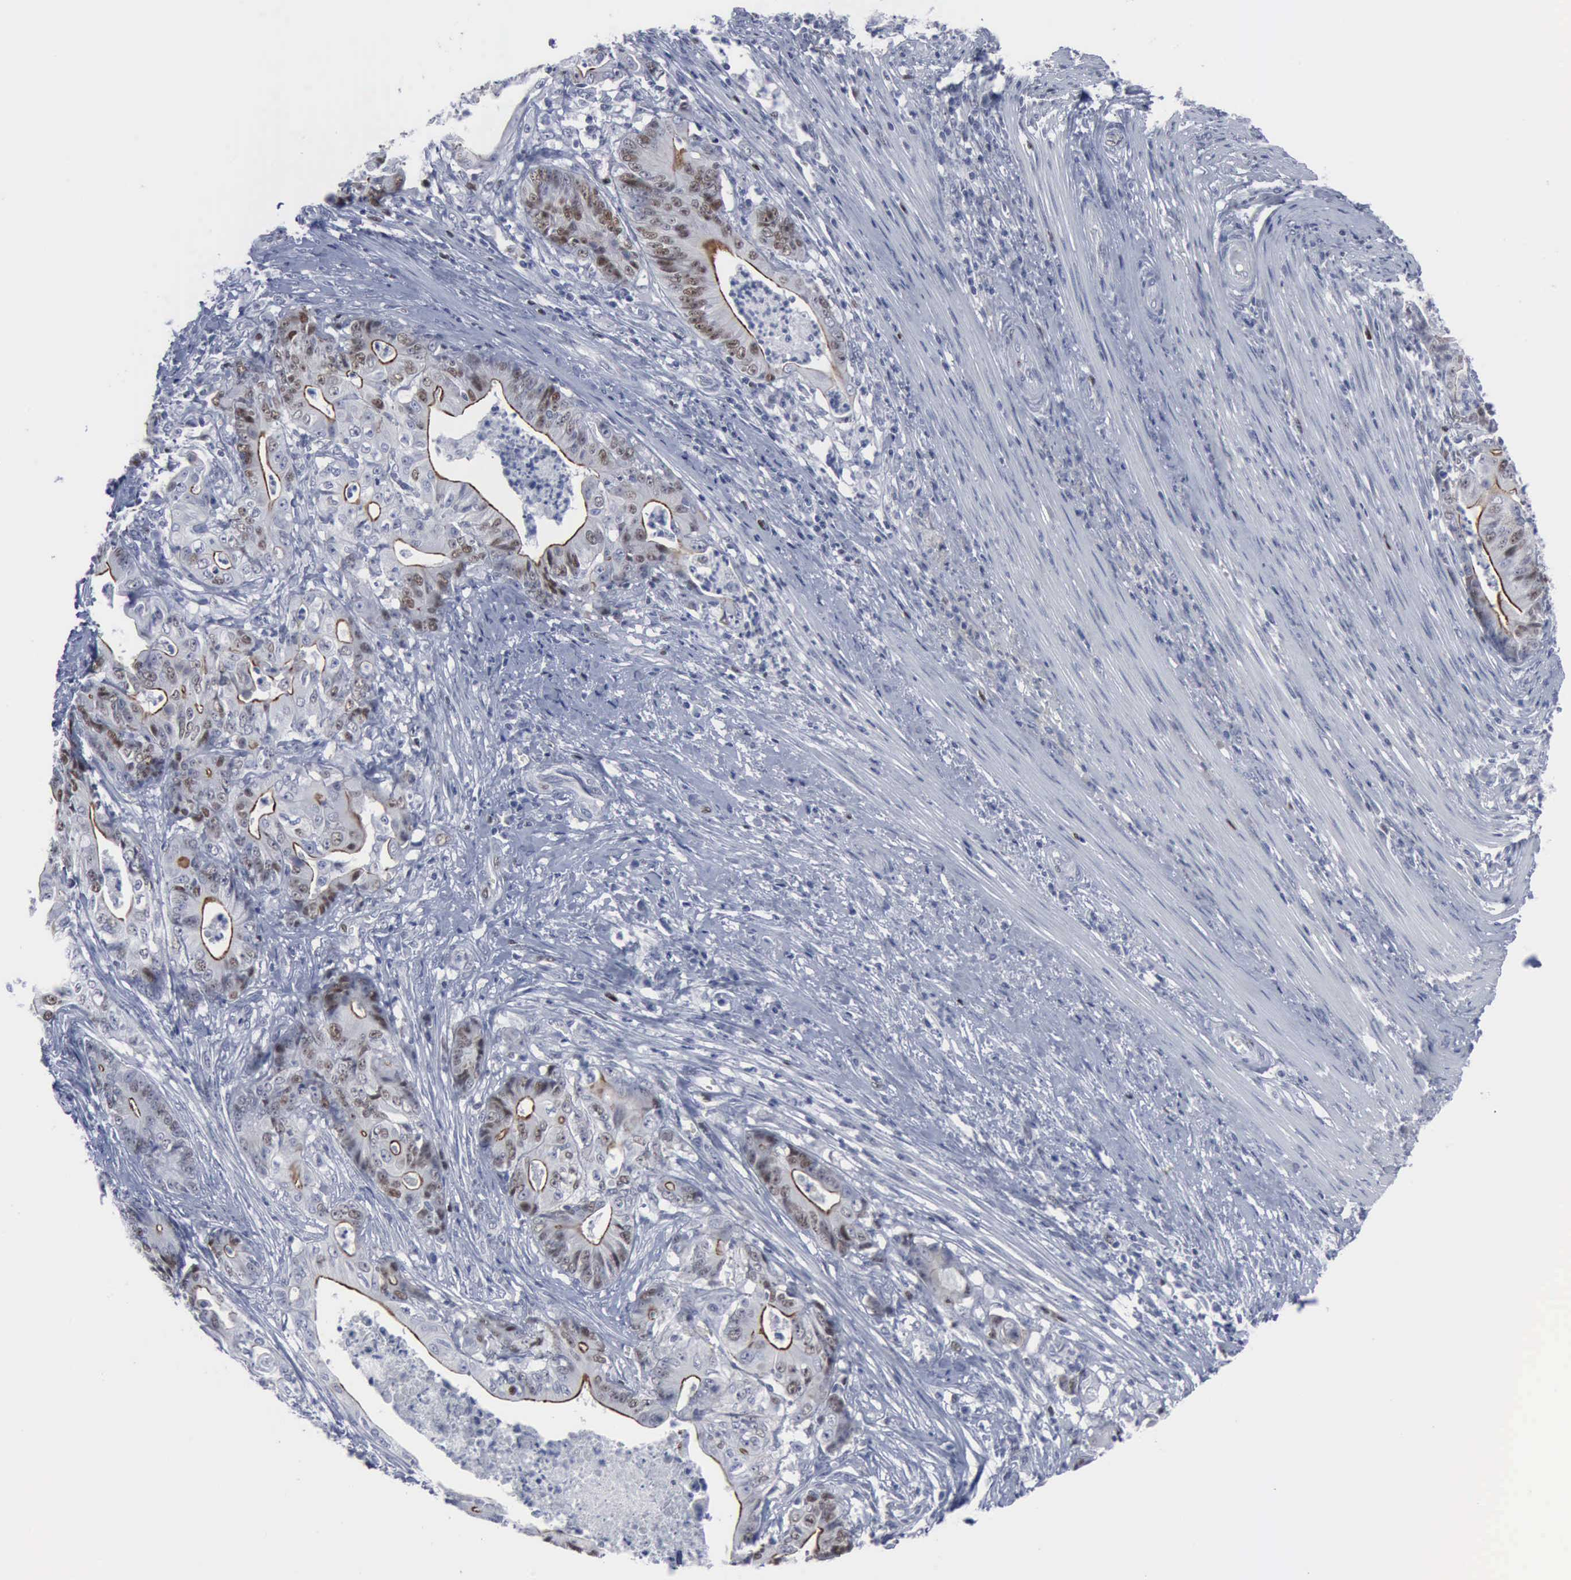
{"staining": {"intensity": "moderate", "quantity": "<25%", "location": "cytoplasmic/membranous,nuclear"}, "tissue": "stomach cancer", "cell_type": "Tumor cells", "image_type": "cancer", "snomed": [{"axis": "morphology", "description": "Adenocarcinoma, NOS"}, {"axis": "topography", "description": "Stomach, lower"}], "caption": "Adenocarcinoma (stomach) tissue shows moderate cytoplasmic/membranous and nuclear positivity in about <25% of tumor cells, visualized by immunohistochemistry.", "gene": "MCM5", "patient": {"sex": "female", "age": 86}}